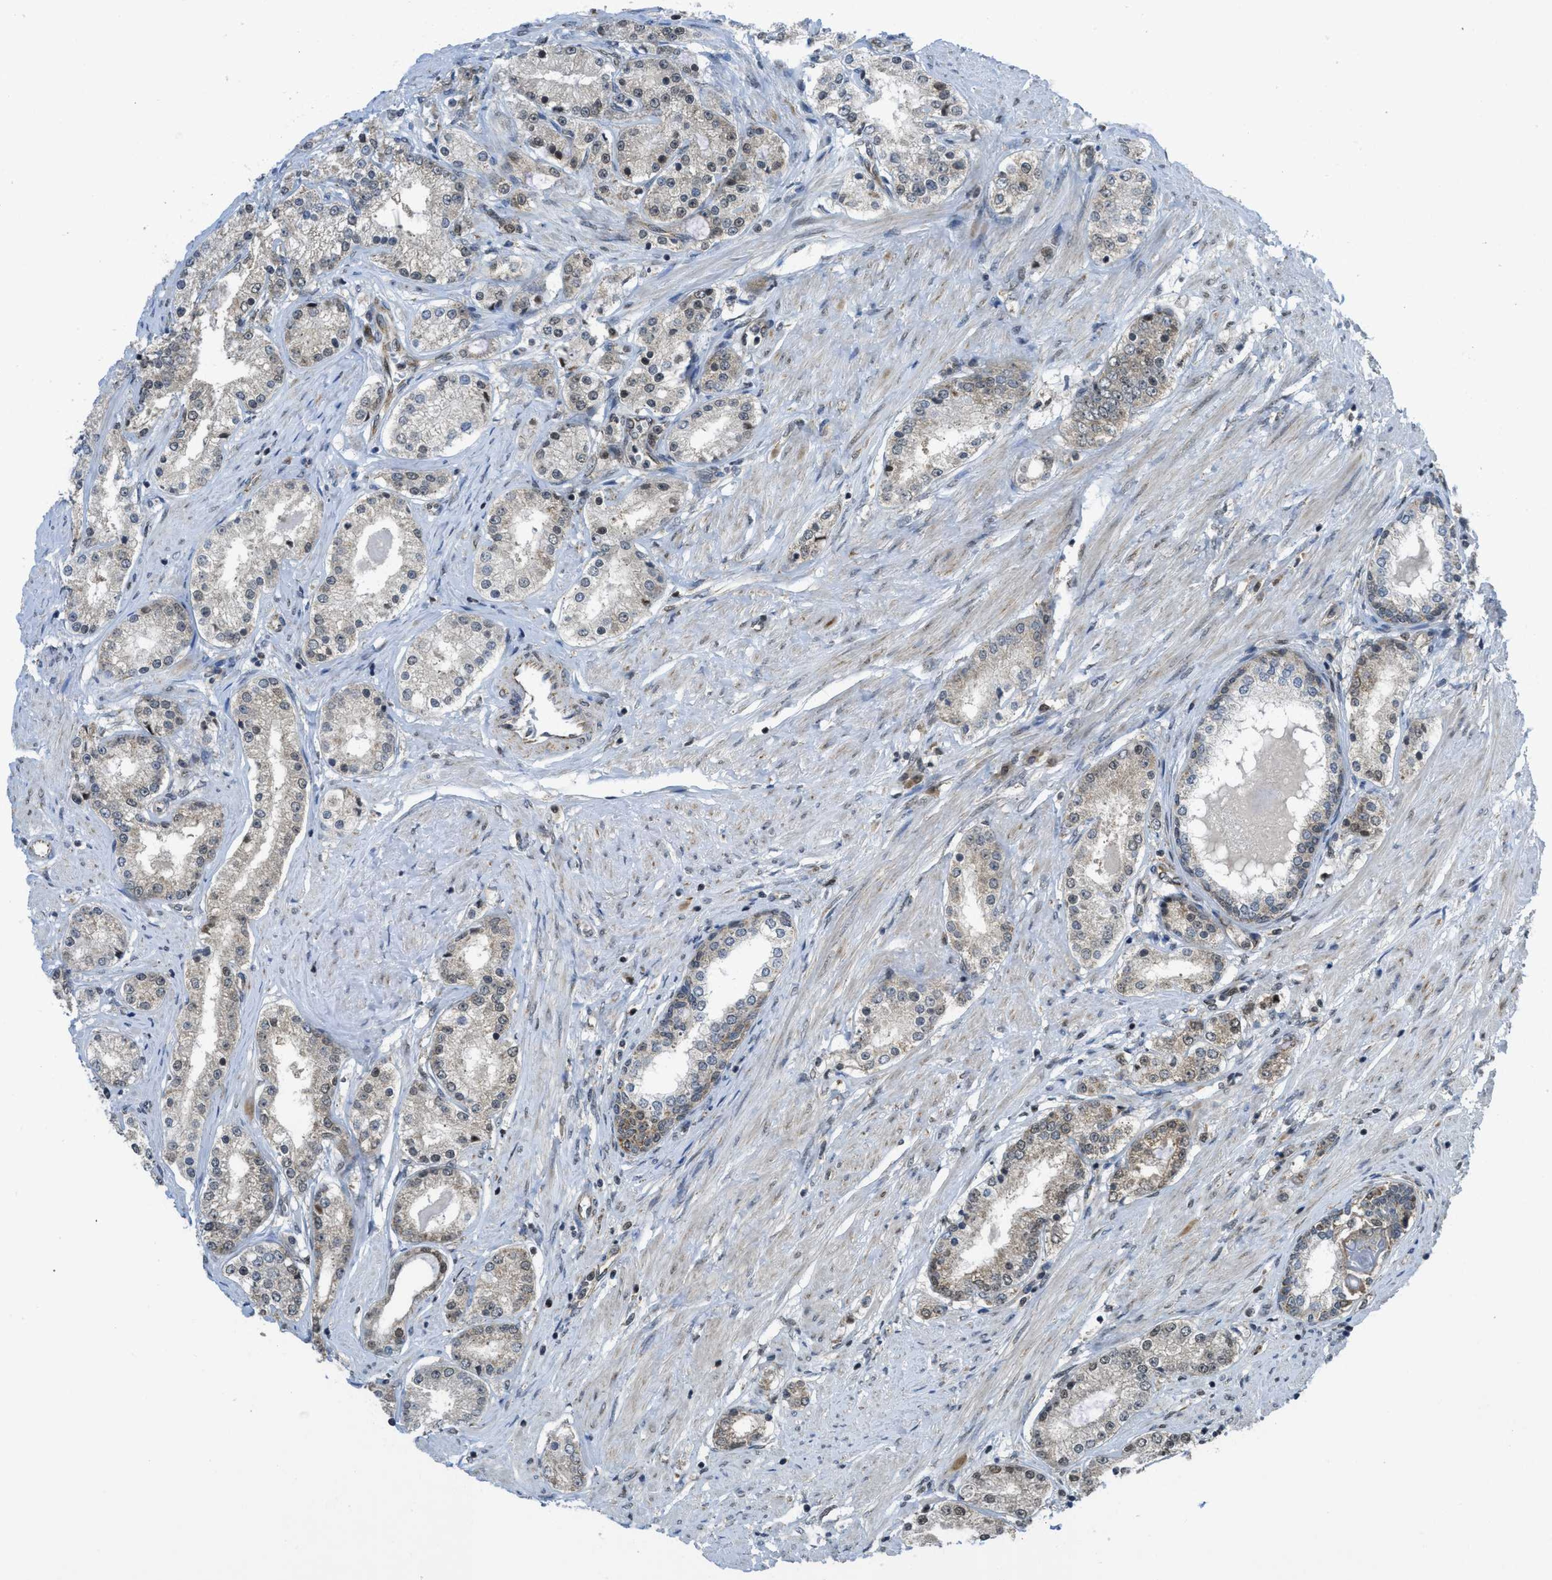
{"staining": {"intensity": "weak", "quantity": "<25%", "location": "cytoplasmic/membranous"}, "tissue": "prostate cancer", "cell_type": "Tumor cells", "image_type": "cancer", "snomed": [{"axis": "morphology", "description": "Adenocarcinoma, High grade"}, {"axis": "topography", "description": "Prostate"}], "caption": "The histopathology image reveals no staining of tumor cells in prostate high-grade adenocarcinoma.", "gene": "TNPO1", "patient": {"sex": "male", "age": 67}}